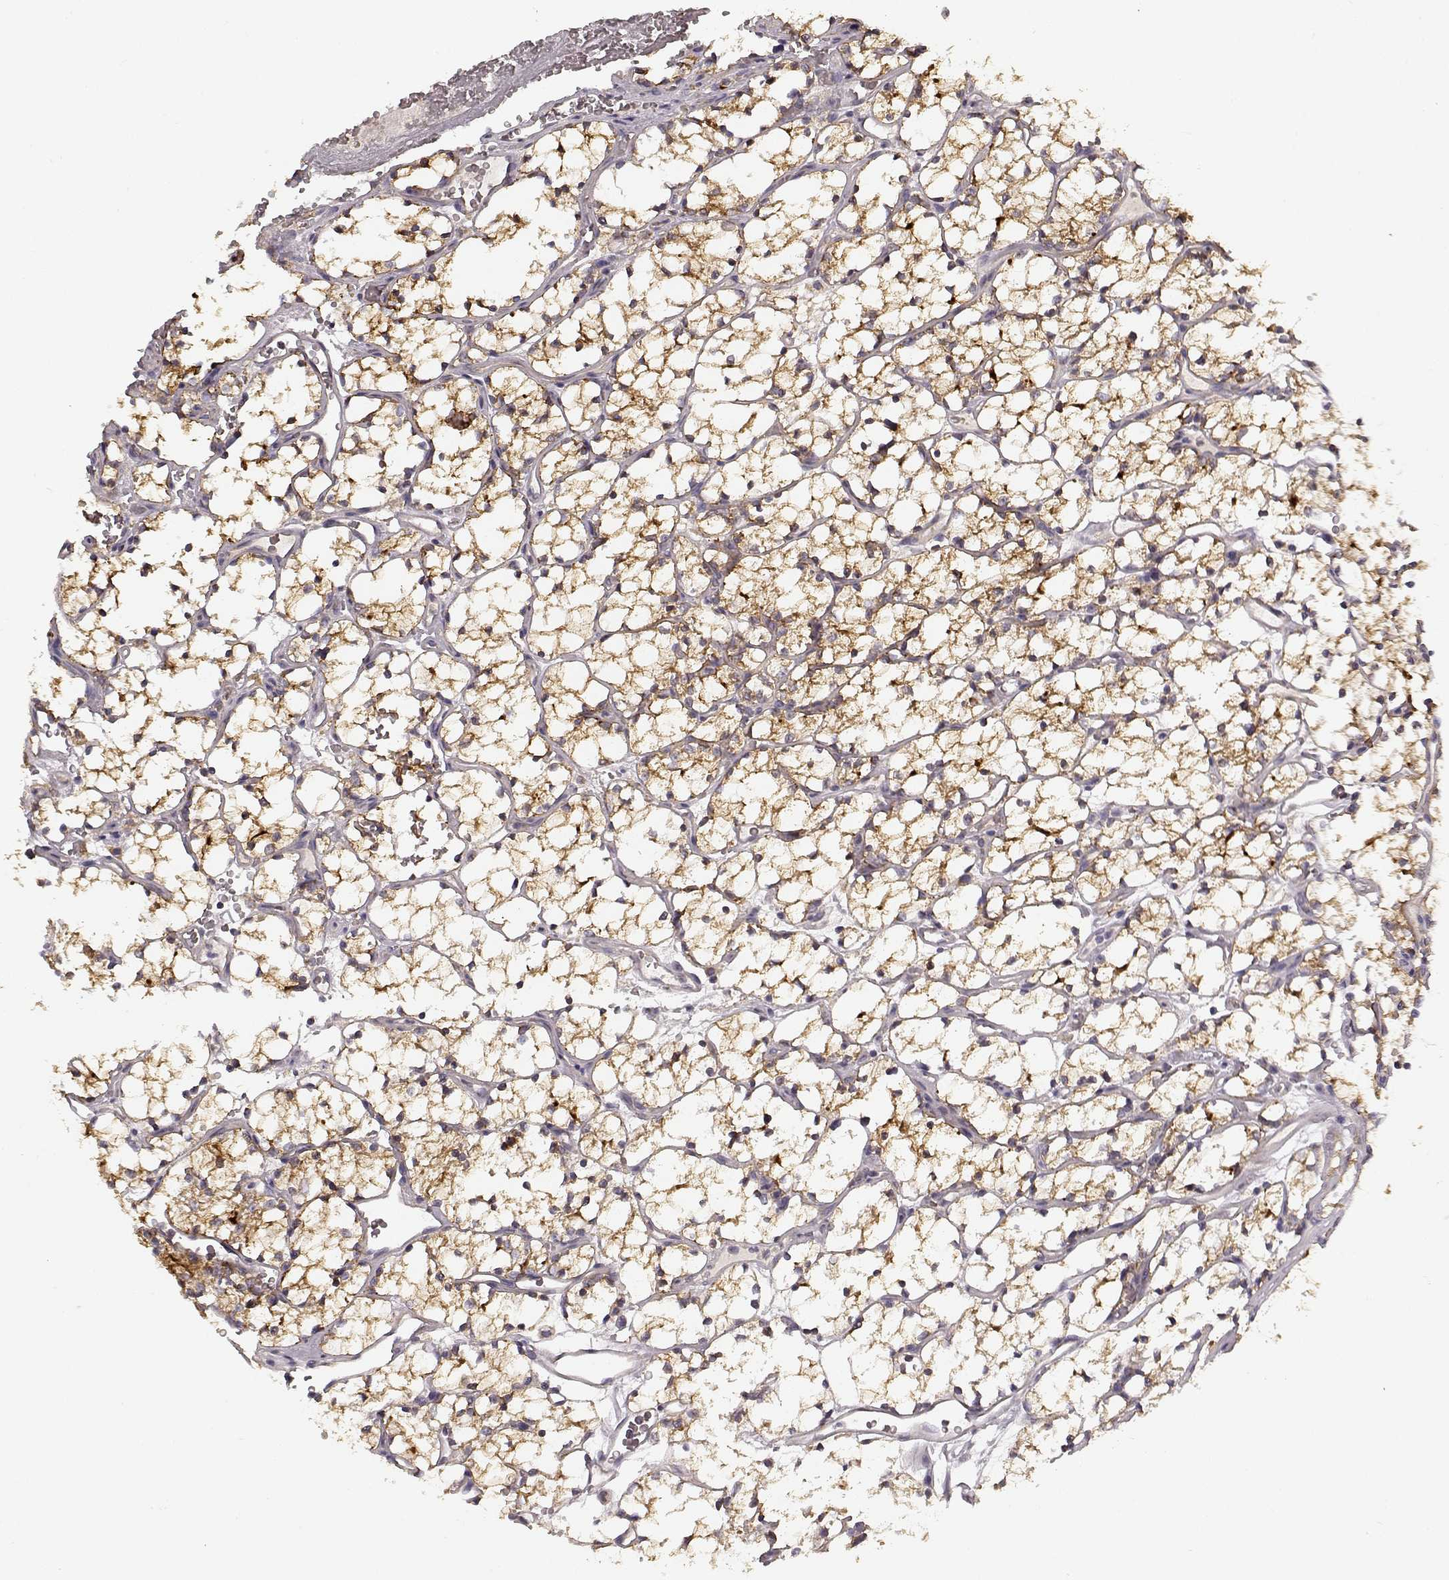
{"staining": {"intensity": "strong", "quantity": ">75%", "location": "cytoplasmic/membranous"}, "tissue": "renal cancer", "cell_type": "Tumor cells", "image_type": "cancer", "snomed": [{"axis": "morphology", "description": "Adenocarcinoma, NOS"}, {"axis": "topography", "description": "Kidney"}], "caption": "The micrograph demonstrates a brown stain indicating the presence of a protein in the cytoplasmic/membranous of tumor cells in adenocarcinoma (renal).", "gene": "ERBB3", "patient": {"sex": "female", "age": 69}}